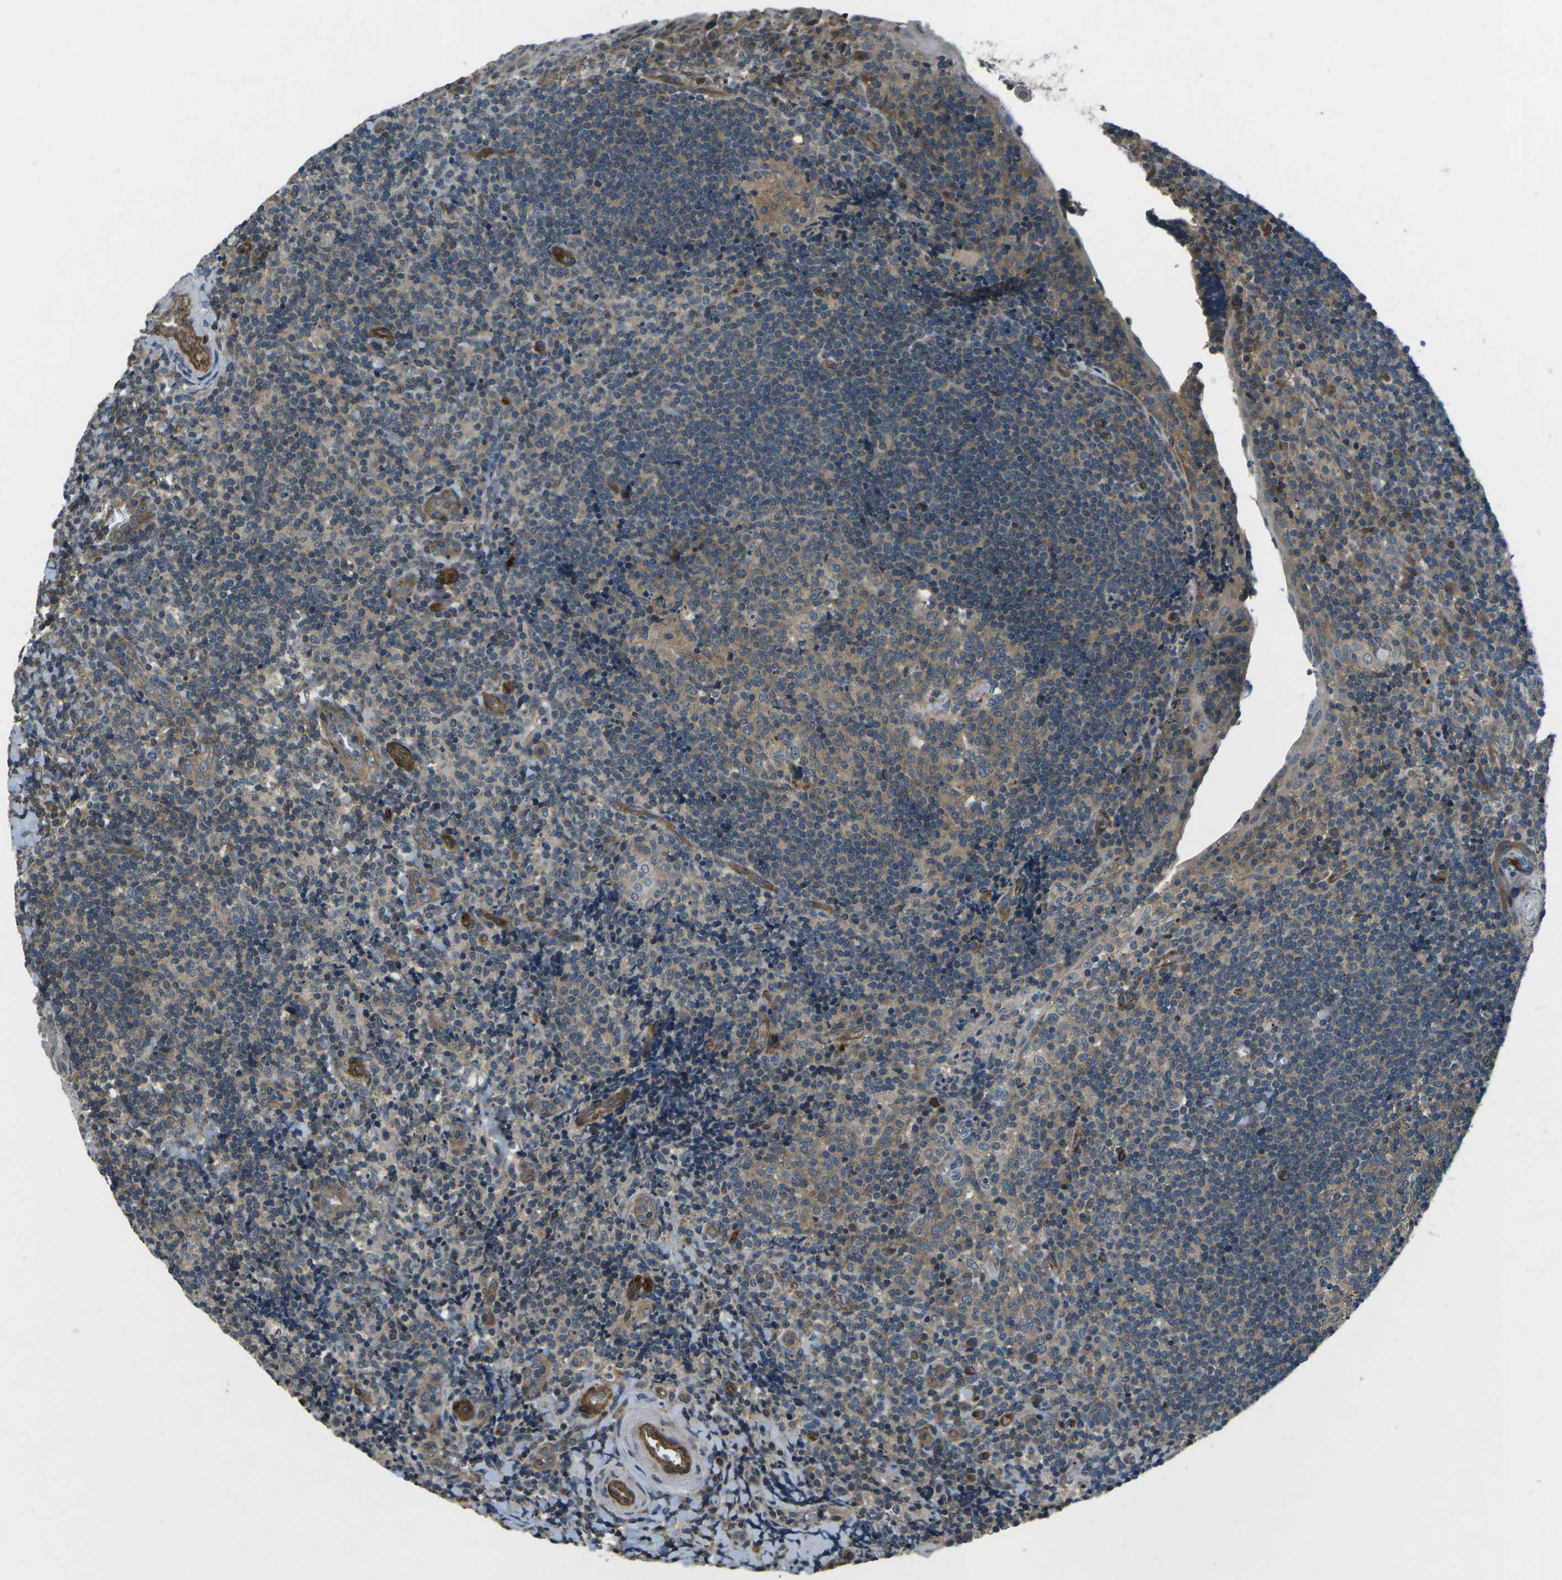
{"staining": {"intensity": "weak", "quantity": ">75%", "location": "cytoplasmic/membranous"}, "tissue": "tonsil", "cell_type": "Germinal center cells", "image_type": "normal", "snomed": [{"axis": "morphology", "description": "Normal tissue, NOS"}, {"axis": "topography", "description": "Tonsil"}], "caption": "Weak cytoplasmic/membranous protein staining is identified in about >75% of germinal center cells in tonsil.", "gene": "AFAP1", "patient": {"sex": "male", "age": 37}}